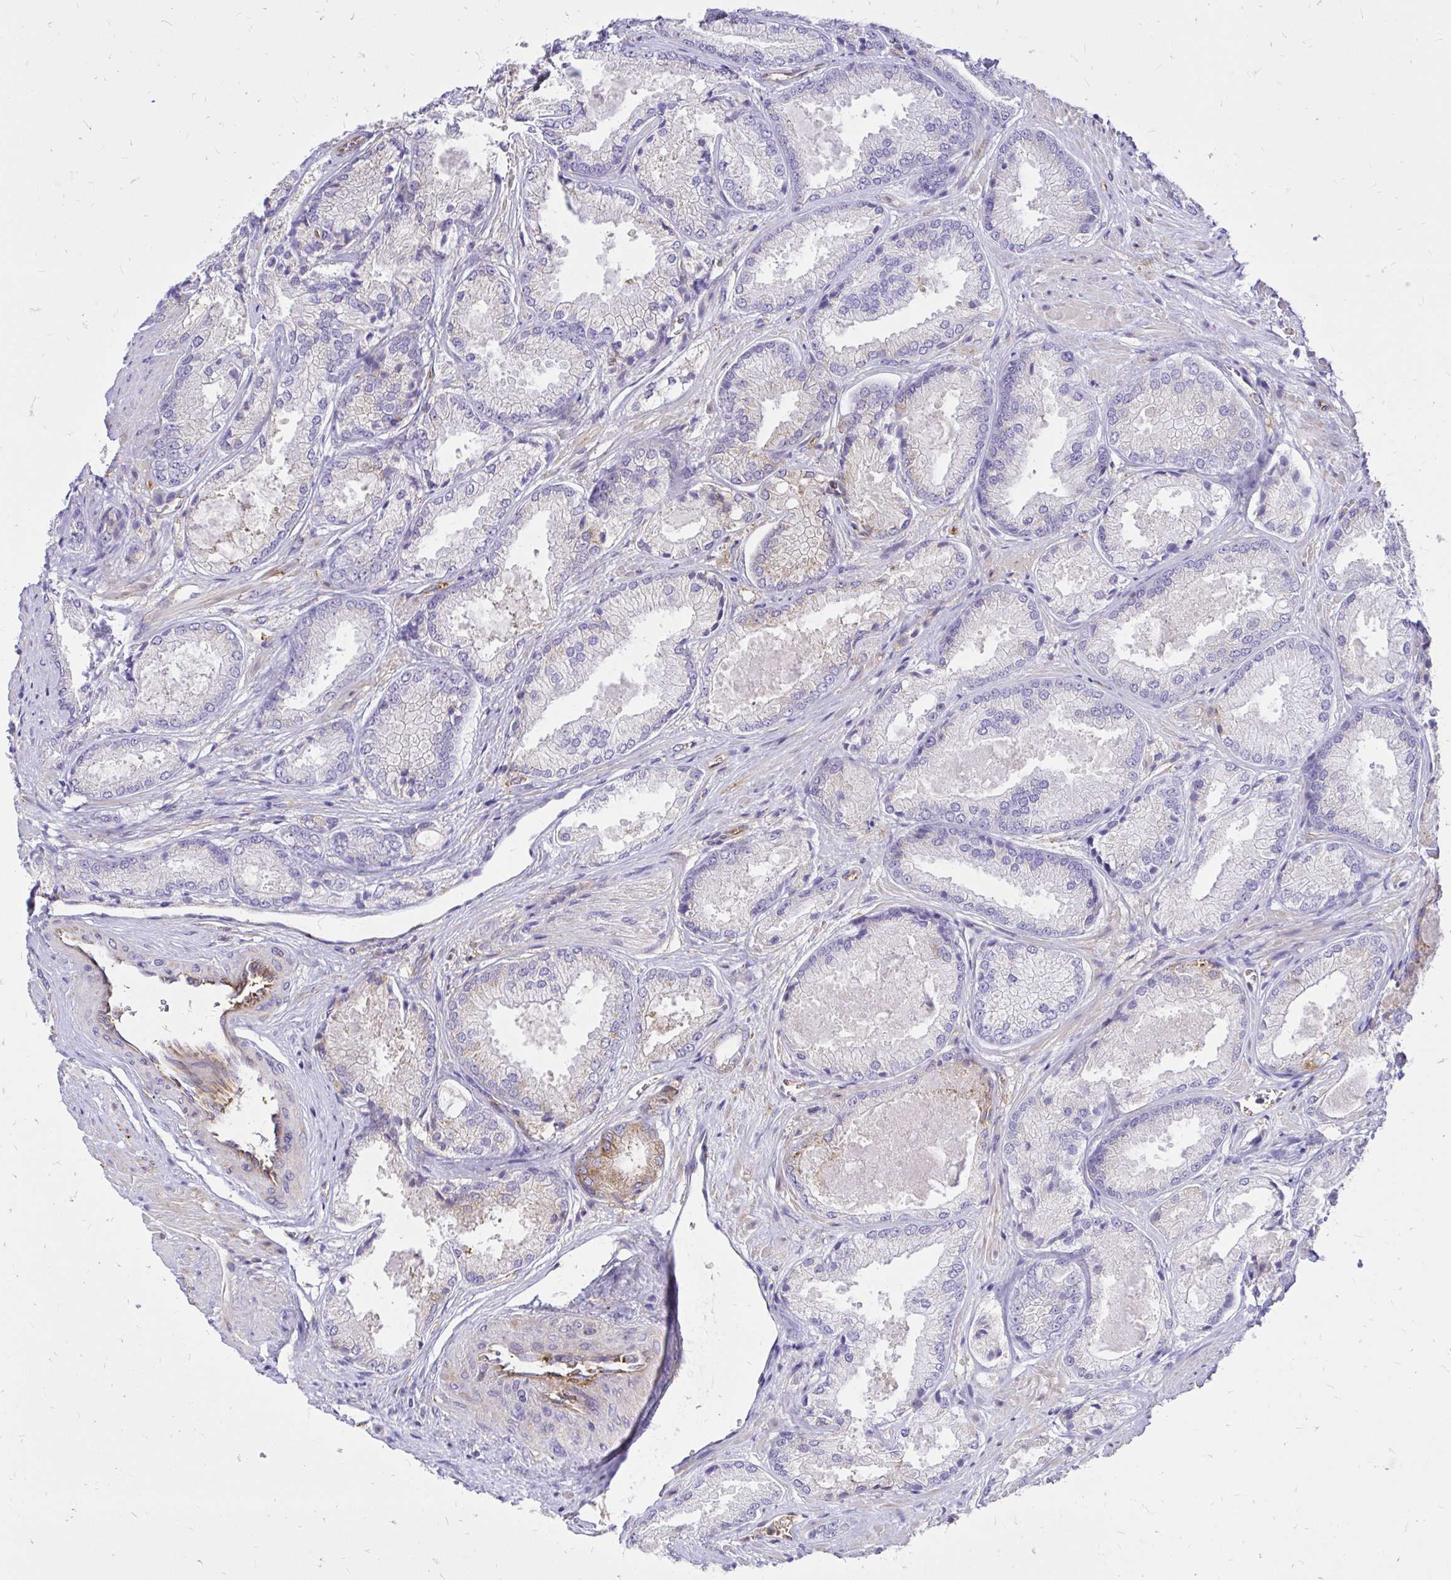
{"staining": {"intensity": "moderate", "quantity": "<25%", "location": "cytoplasmic/membranous"}, "tissue": "prostate cancer", "cell_type": "Tumor cells", "image_type": "cancer", "snomed": [{"axis": "morphology", "description": "Adenocarcinoma, High grade"}, {"axis": "topography", "description": "Prostate"}], "caption": "This is a photomicrograph of immunohistochemistry staining of prostate cancer, which shows moderate expression in the cytoplasmic/membranous of tumor cells.", "gene": "ABCB10", "patient": {"sex": "male", "age": 68}}